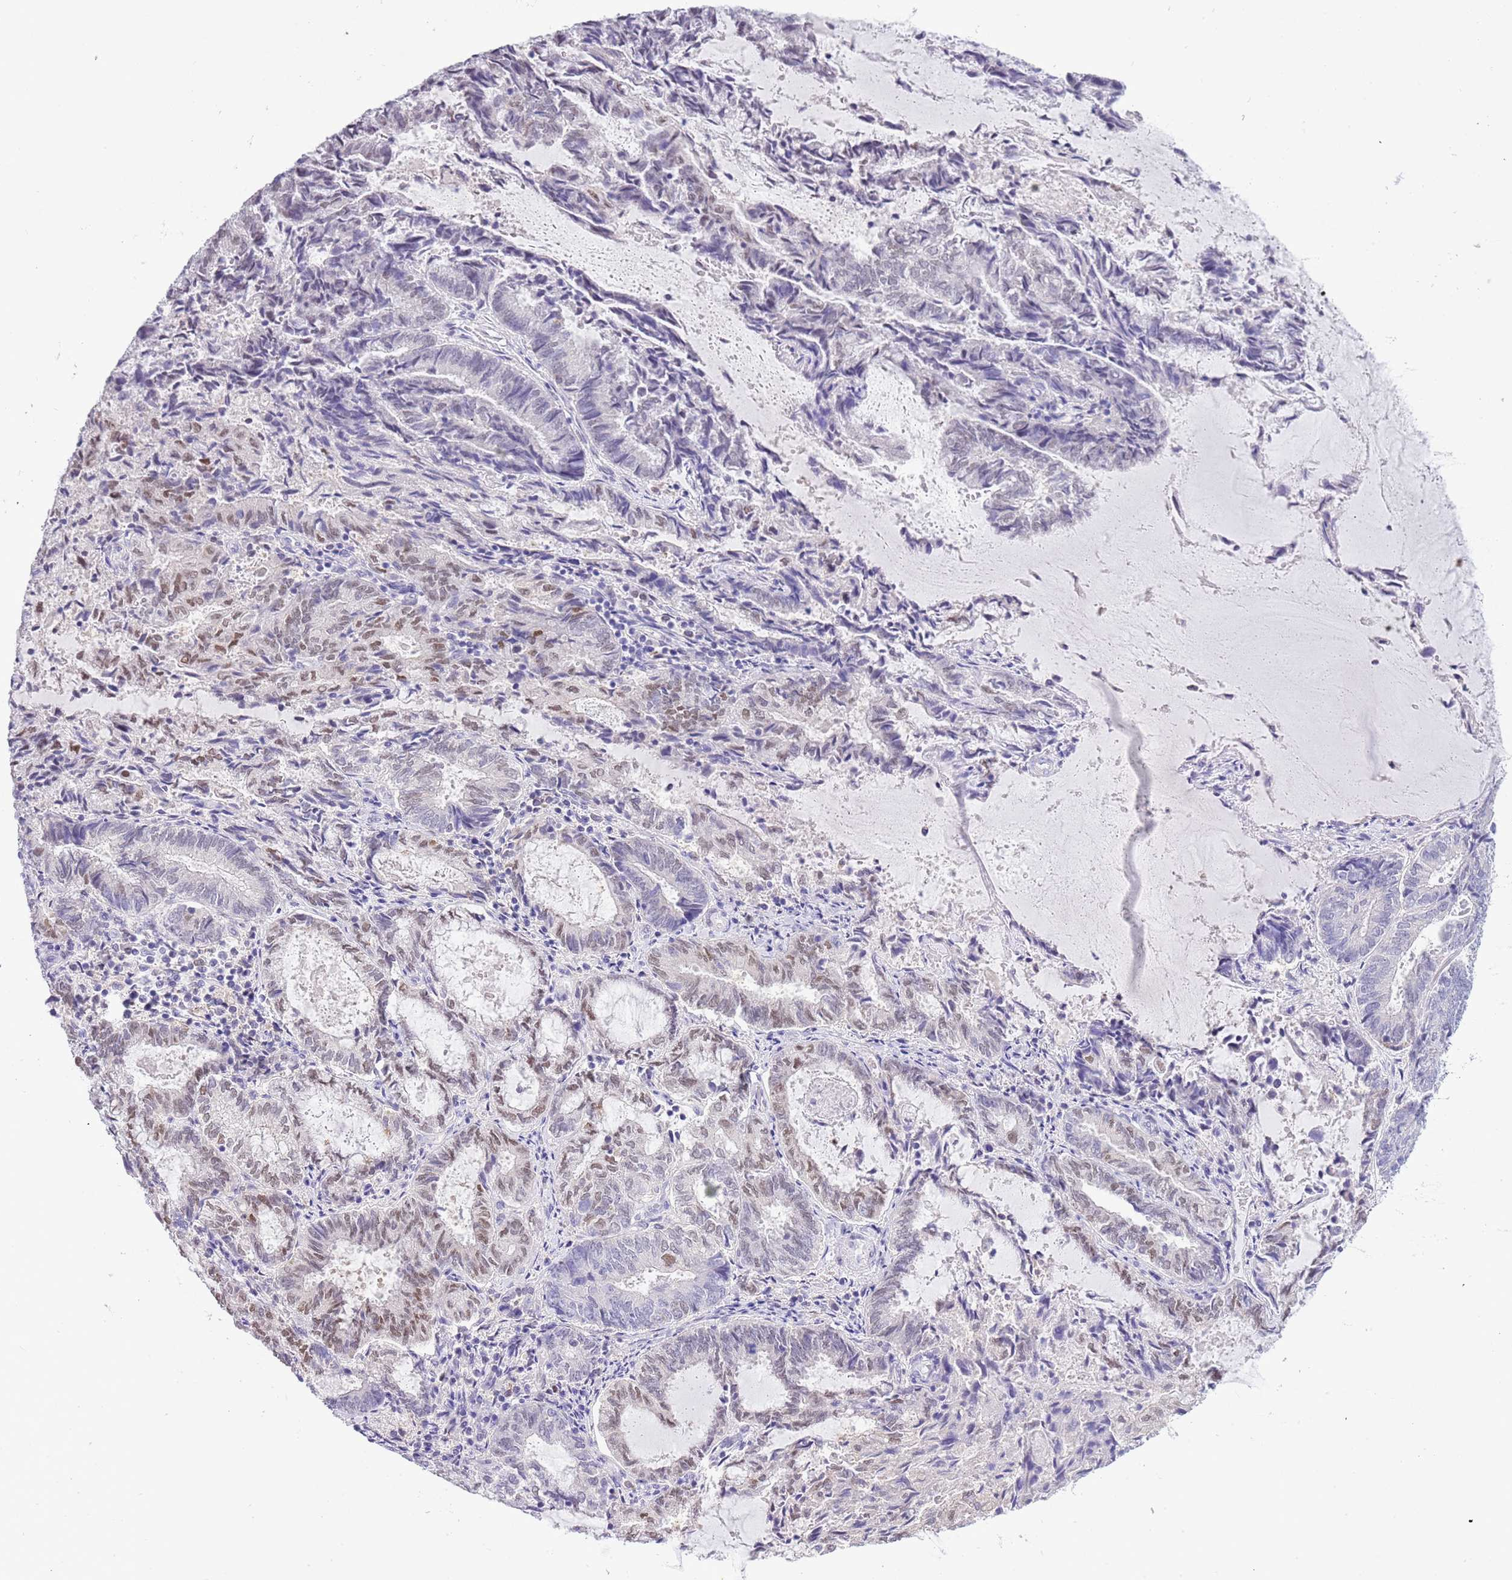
{"staining": {"intensity": "weak", "quantity": "<25%", "location": "nuclear"}, "tissue": "endometrial cancer", "cell_type": "Tumor cells", "image_type": "cancer", "snomed": [{"axis": "morphology", "description": "Adenocarcinoma, NOS"}, {"axis": "topography", "description": "Endometrium"}], "caption": "Immunohistochemistry micrograph of endometrial adenocarcinoma stained for a protein (brown), which shows no staining in tumor cells.", "gene": "PPP1R17", "patient": {"sex": "female", "age": 80}}